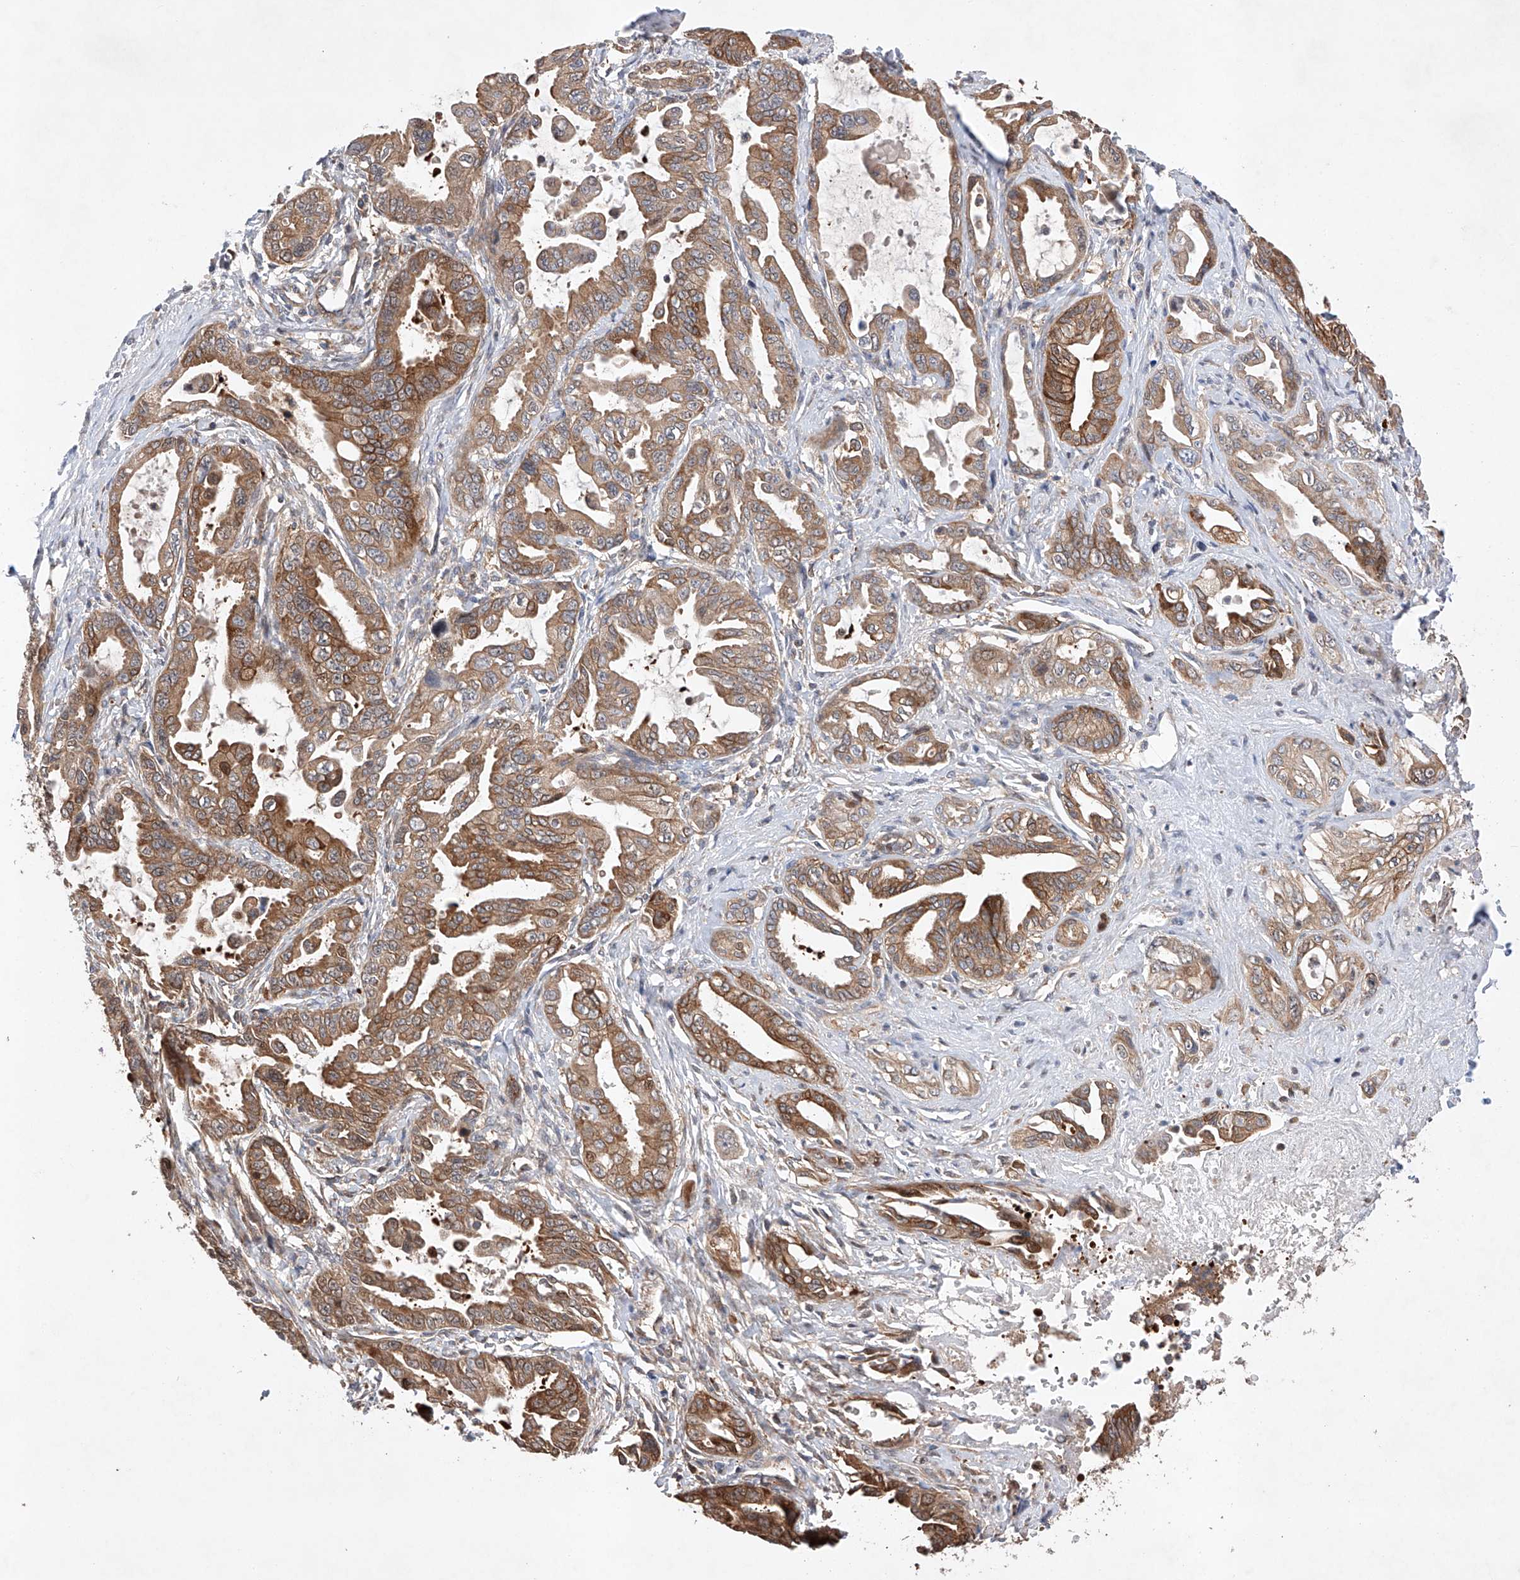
{"staining": {"intensity": "strong", "quantity": ">75%", "location": "cytoplasmic/membranous"}, "tissue": "pancreatic cancer", "cell_type": "Tumor cells", "image_type": "cancer", "snomed": [{"axis": "morphology", "description": "Adenocarcinoma, NOS"}, {"axis": "topography", "description": "Pancreas"}], "caption": "Protein expression analysis of pancreatic cancer demonstrates strong cytoplasmic/membranous positivity in about >75% of tumor cells. (DAB IHC with brightfield microscopy, high magnification).", "gene": "TIMM23", "patient": {"sex": "male", "age": 70}}